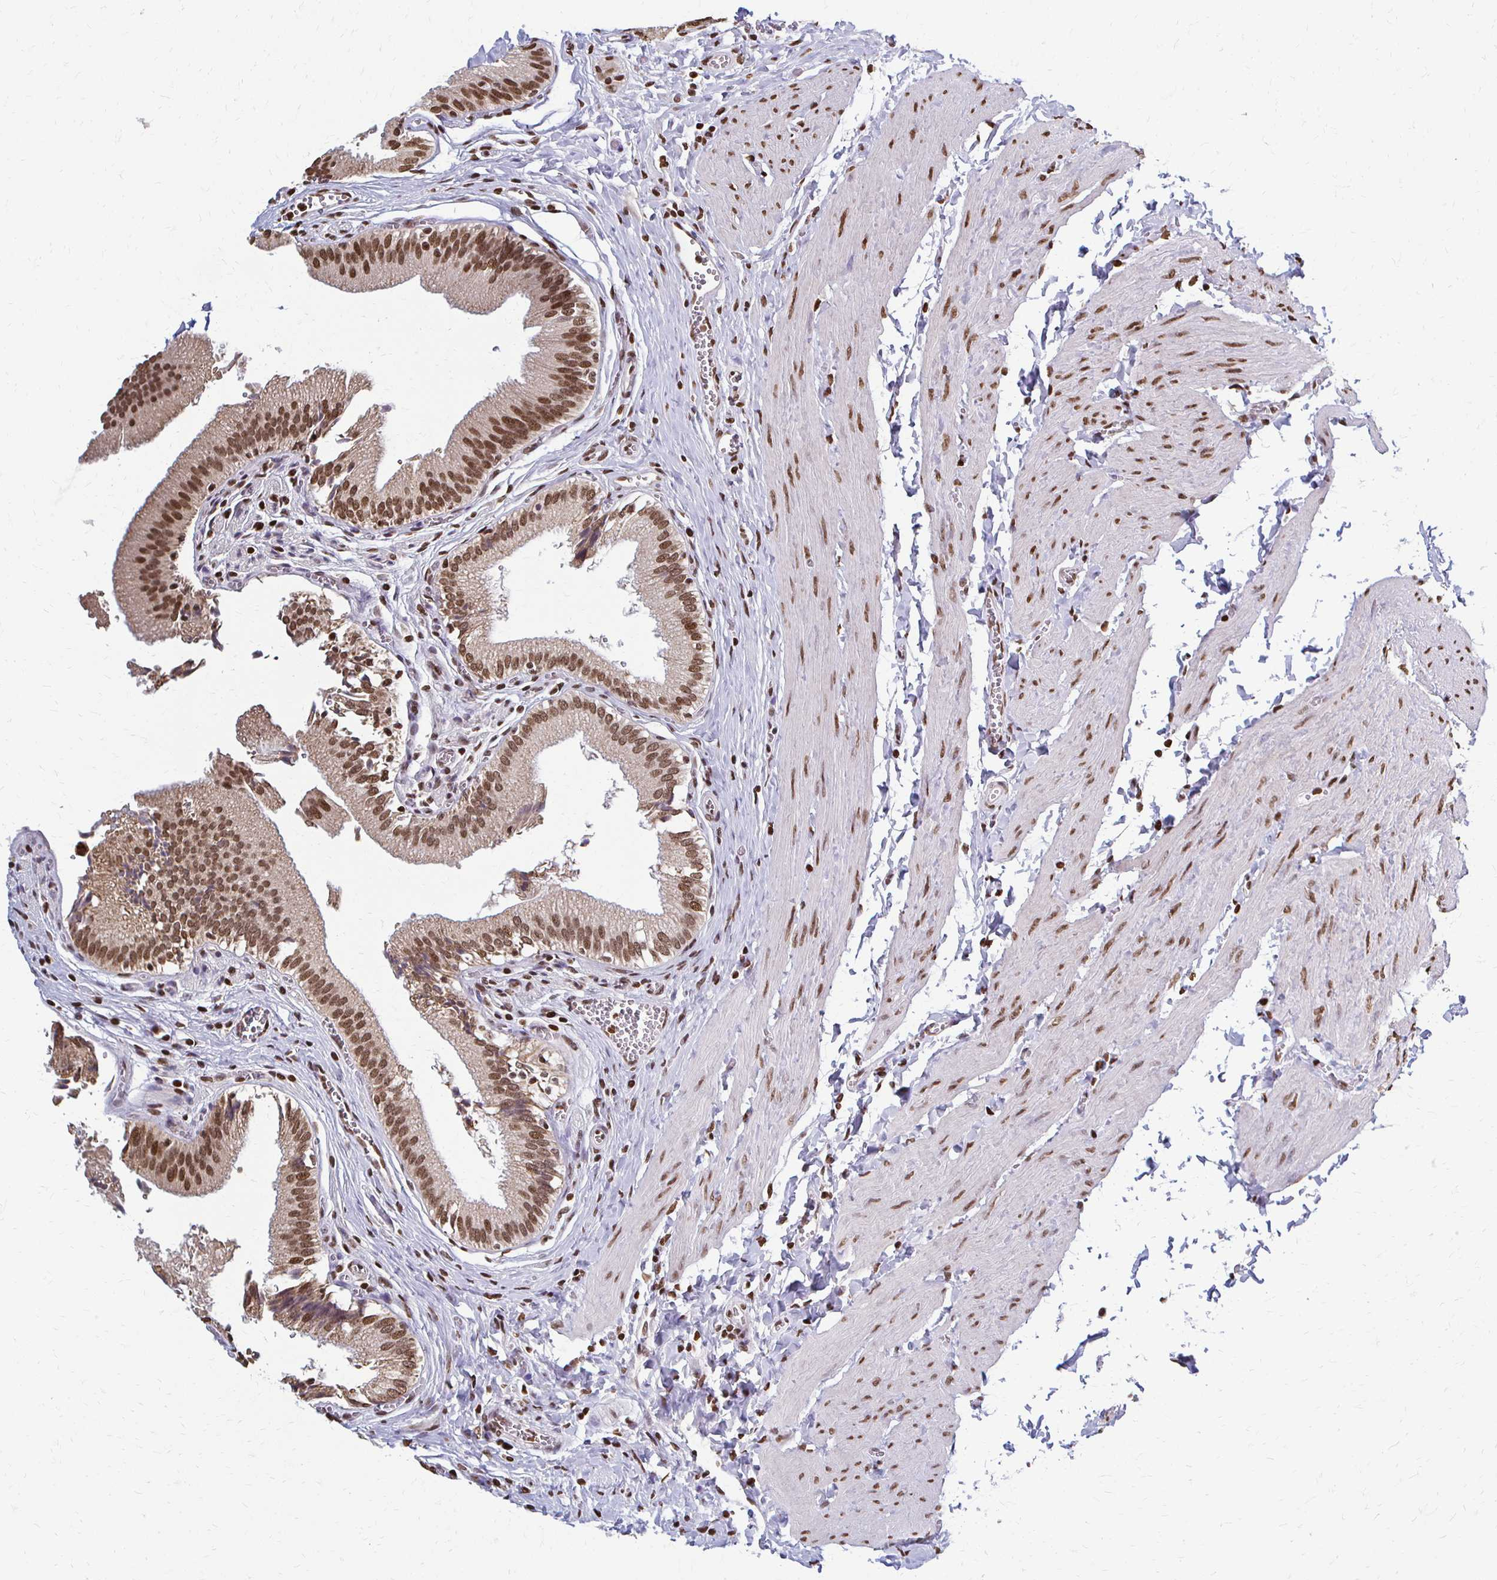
{"staining": {"intensity": "moderate", "quantity": ">75%", "location": "nuclear"}, "tissue": "gallbladder", "cell_type": "Glandular cells", "image_type": "normal", "snomed": [{"axis": "morphology", "description": "Normal tissue, NOS"}, {"axis": "topography", "description": "Gallbladder"}, {"axis": "topography", "description": "Peripheral nerve tissue"}], "caption": "DAB (3,3'-diaminobenzidine) immunohistochemical staining of unremarkable human gallbladder shows moderate nuclear protein expression in about >75% of glandular cells. (DAB (3,3'-diaminobenzidine) IHC, brown staining for protein, blue staining for nuclei).", "gene": "HOXA9", "patient": {"sex": "male", "age": 17}}